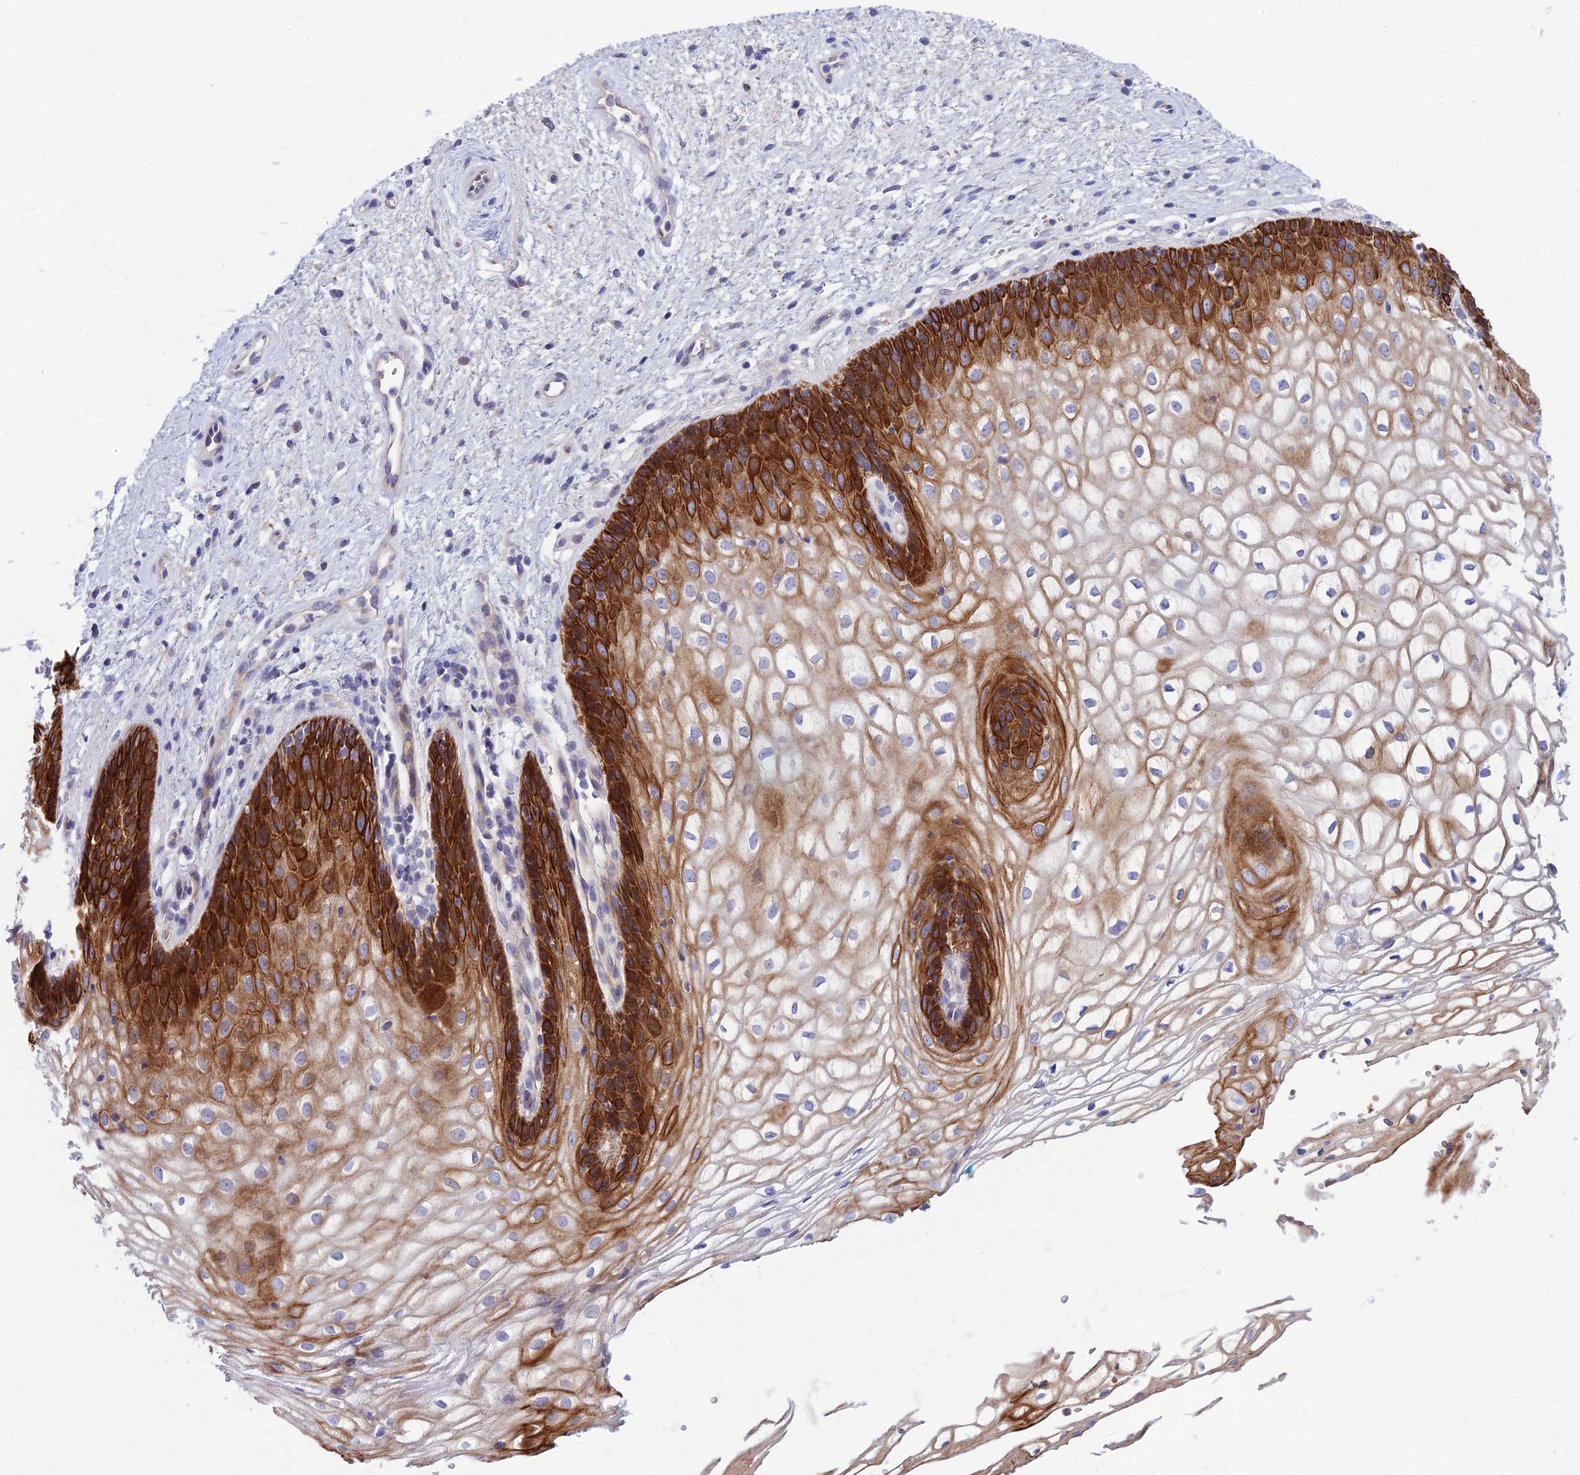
{"staining": {"intensity": "strong", "quantity": "25%-75%", "location": "cytoplasmic/membranous"}, "tissue": "vagina", "cell_type": "Squamous epithelial cells", "image_type": "normal", "snomed": [{"axis": "morphology", "description": "Normal tissue, NOS"}, {"axis": "topography", "description": "Vagina"}], "caption": "Strong cytoplasmic/membranous expression is present in approximately 25%-75% of squamous epithelial cells in benign vagina.", "gene": "CCDC157", "patient": {"sex": "female", "age": 34}}